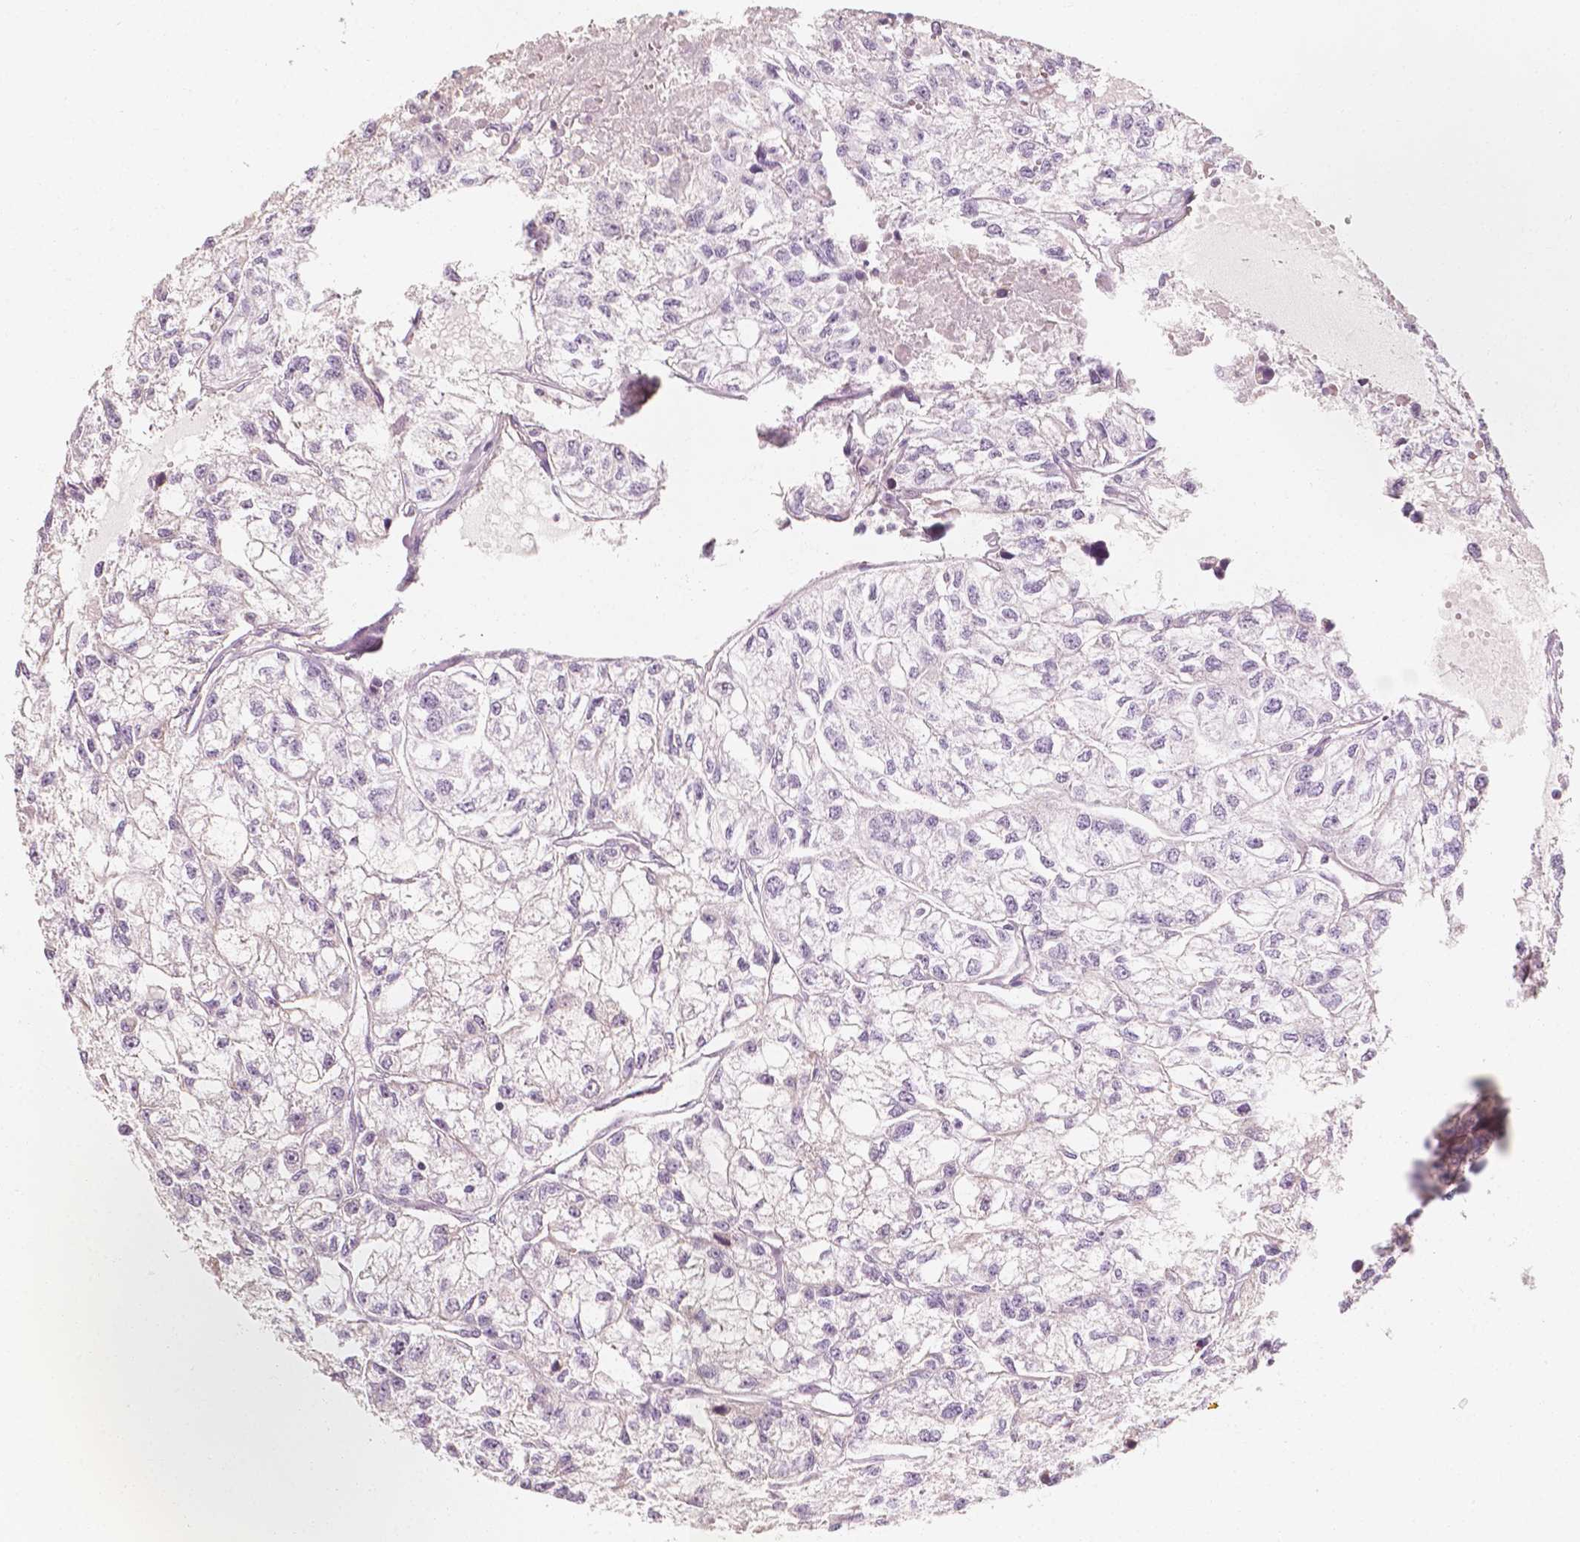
{"staining": {"intensity": "negative", "quantity": "none", "location": "none"}, "tissue": "renal cancer", "cell_type": "Tumor cells", "image_type": "cancer", "snomed": [{"axis": "morphology", "description": "Adenocarcinoma, NOS"}, {"axis": "topography", "description": "Kidney"}], "caption": "Image shows no protein expression in tumor cells of adenocarcinoma (renal) tissue.", "gene": "SHPK", "patient": {"sex": "male", "age": 56}}